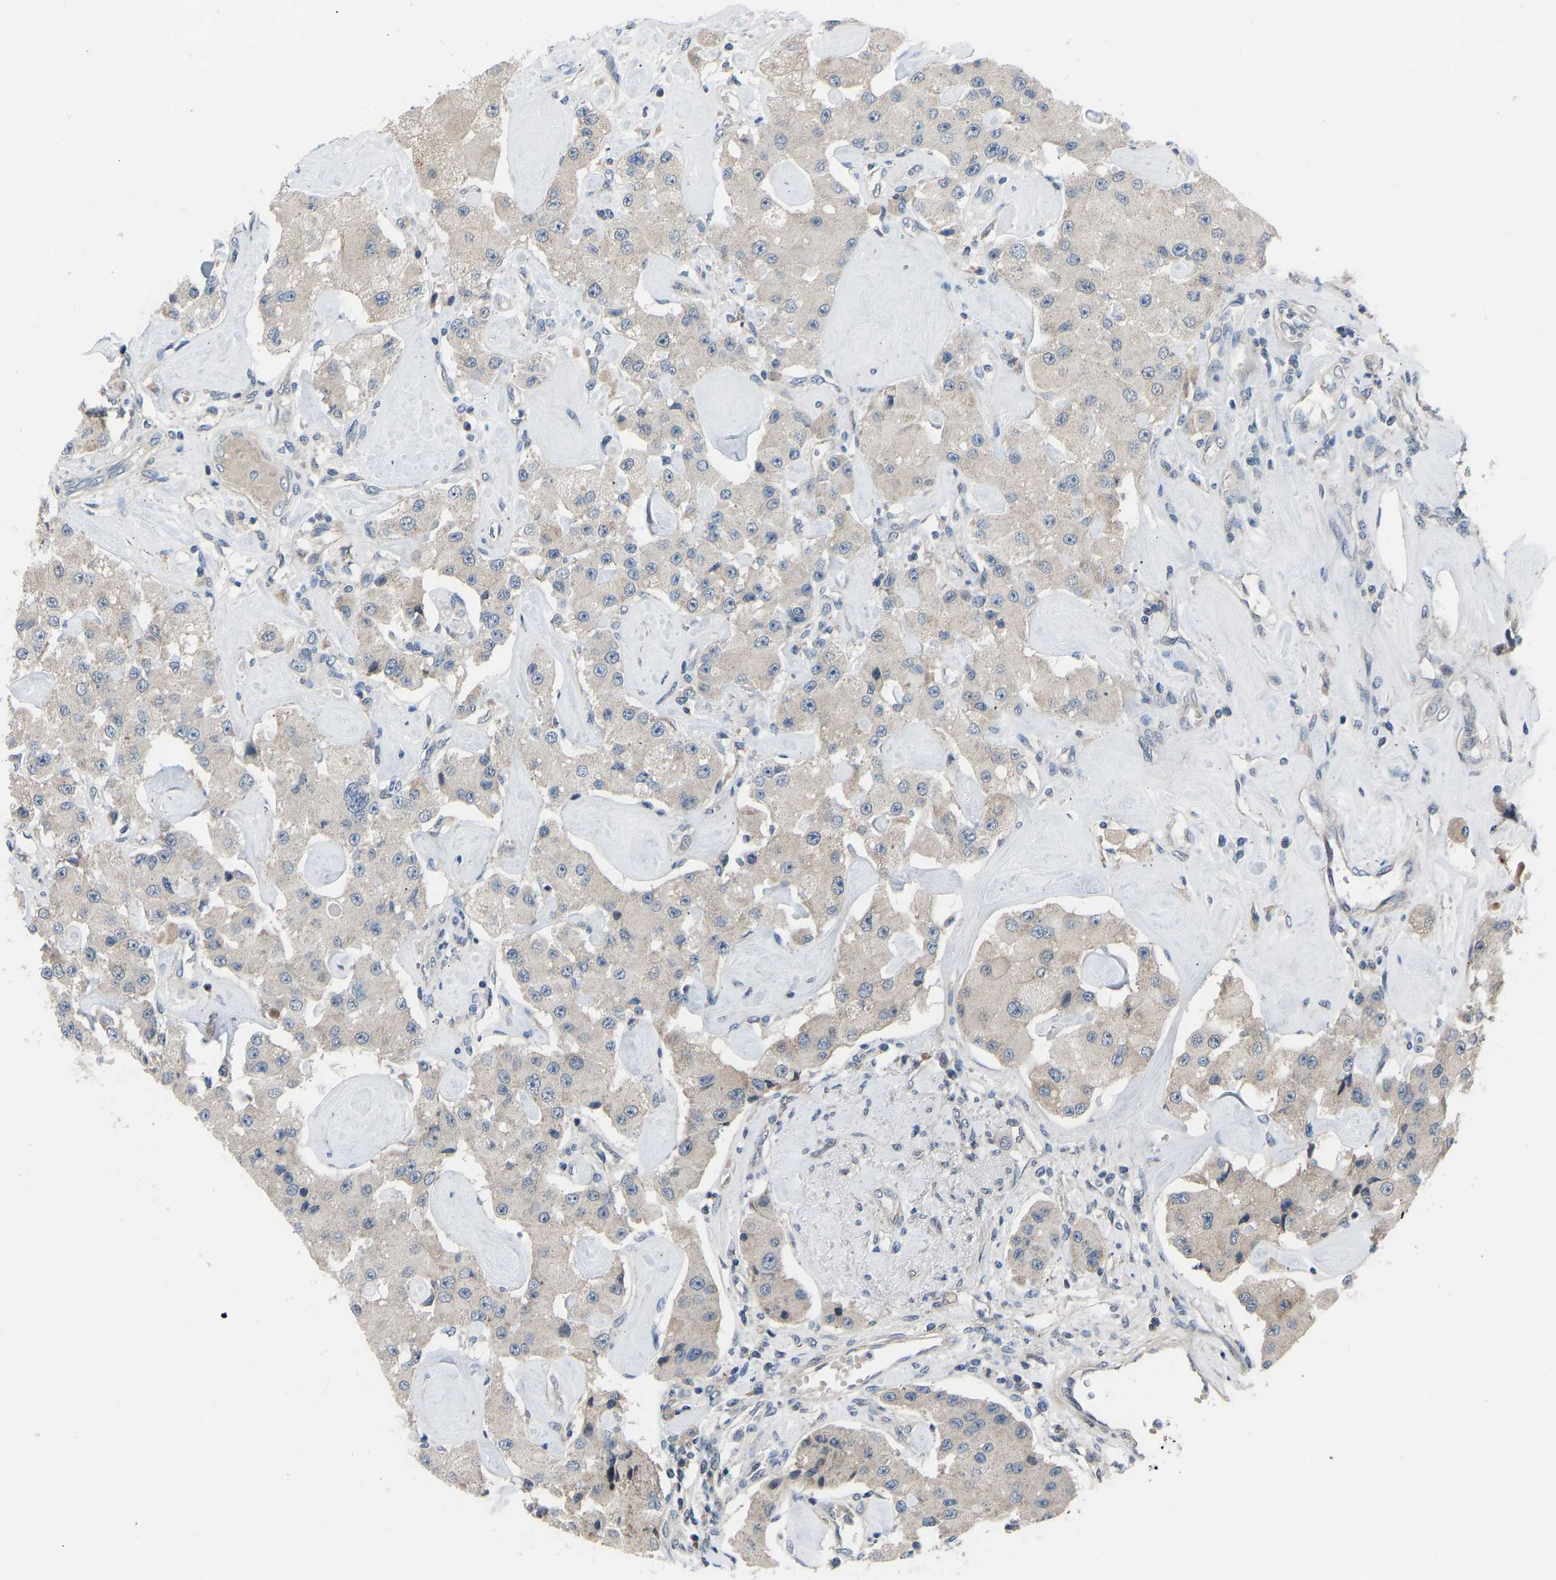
{"staining": {"intensity": "negative", "quantity": "none", "location": "none"}, "tissue": "carcinoid", "cell_type": "Tumor cells", "image_type": "cancer", "snomed": [{"axis": "morphology", "description": "Carcinoid, malignant, NOS"}, {"axis": "topography", "description": "Pancreas"}], "caption": "Immunohistochemical staining of carcinoid demonstrates no significant positivity in tumor cells.", "gene": "CDK2AP1", "patient": {"sex": "male", "age": 41}}